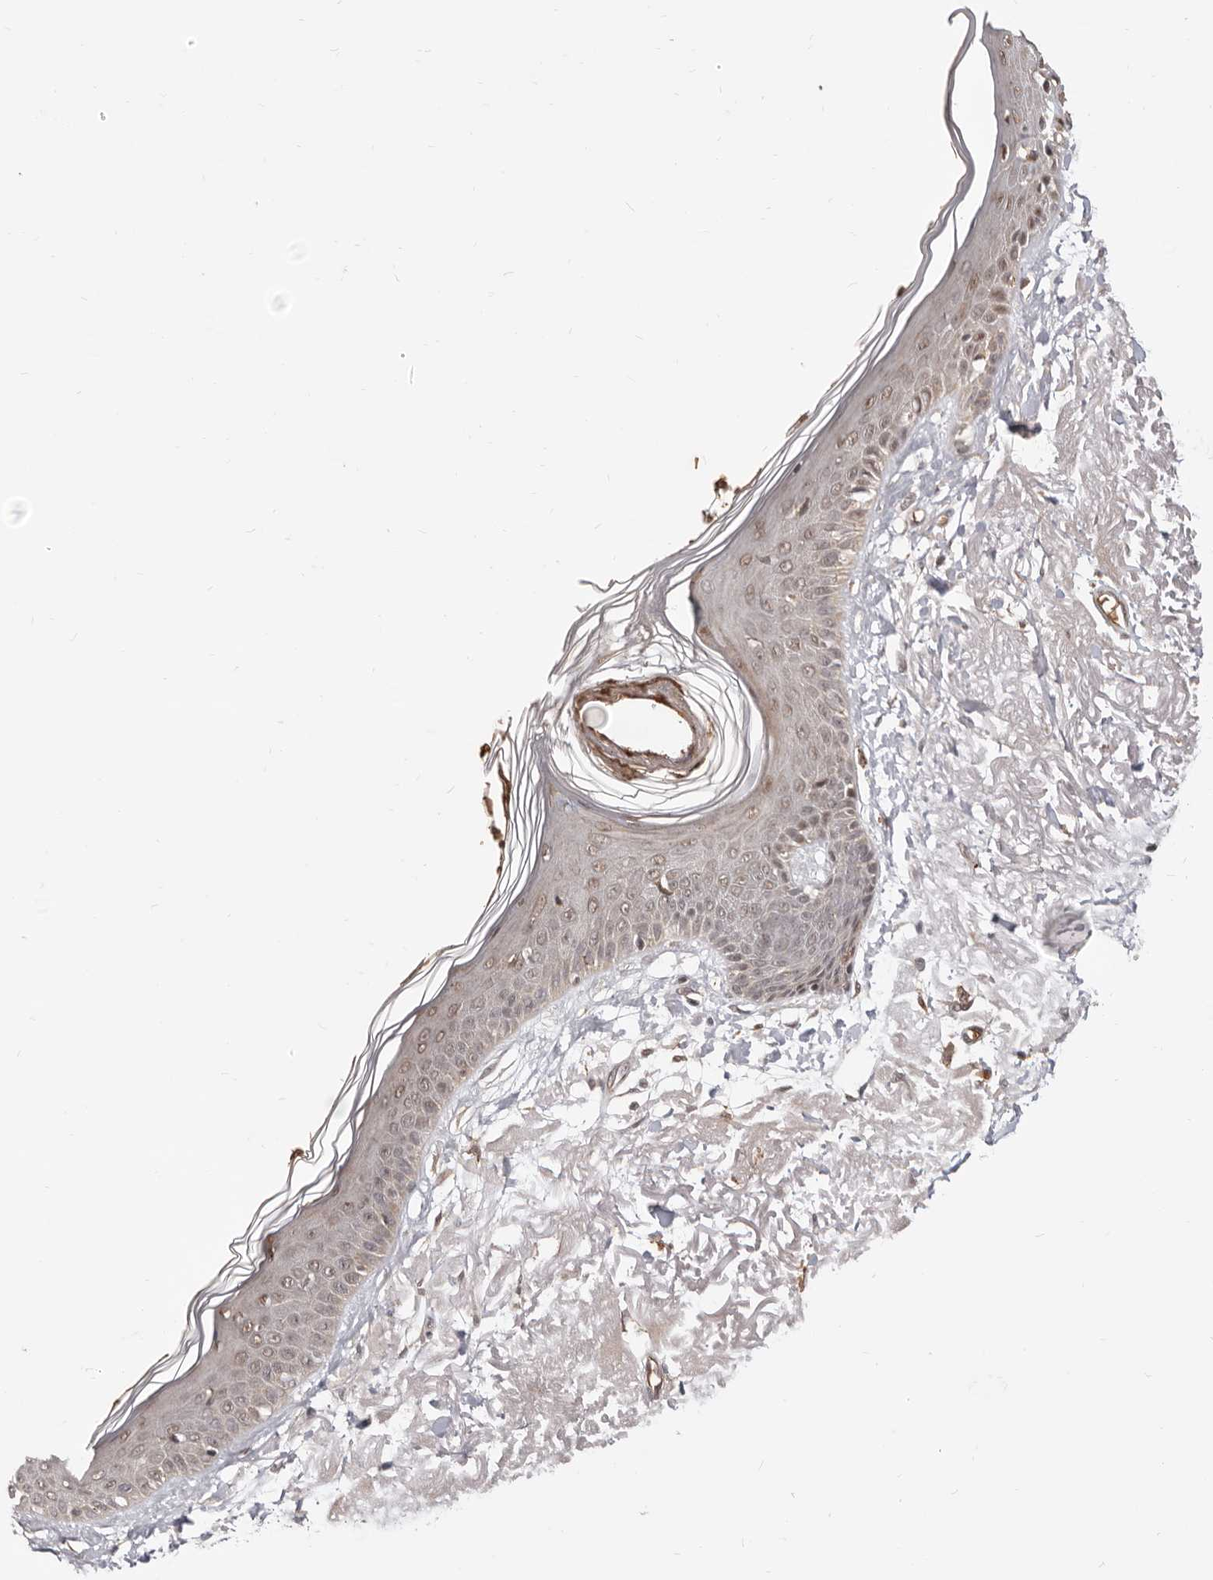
{"staining": {"intensity": "moderate", "quantity": ">75%", "location": "cytoplasmic/membranous"}, "tissue": "skin", "cell_type": "Fibroblasts", "image_type": "normal", "snomed": [{"axis": "morphology", "description": "Normal tissue, NOS"}, {"axis": "topography", "description": "Skin"}, {"axis": "topography", "description": "Skeletal muscle"}], "caption": "Immunohistochemical staining of benign skin displays medium levels of moderate cytoplasmic/membranous staining in about >75% of fibroblasts.", "gene": "NCOA3", "patient": {"sex": "male", "age": 83}}